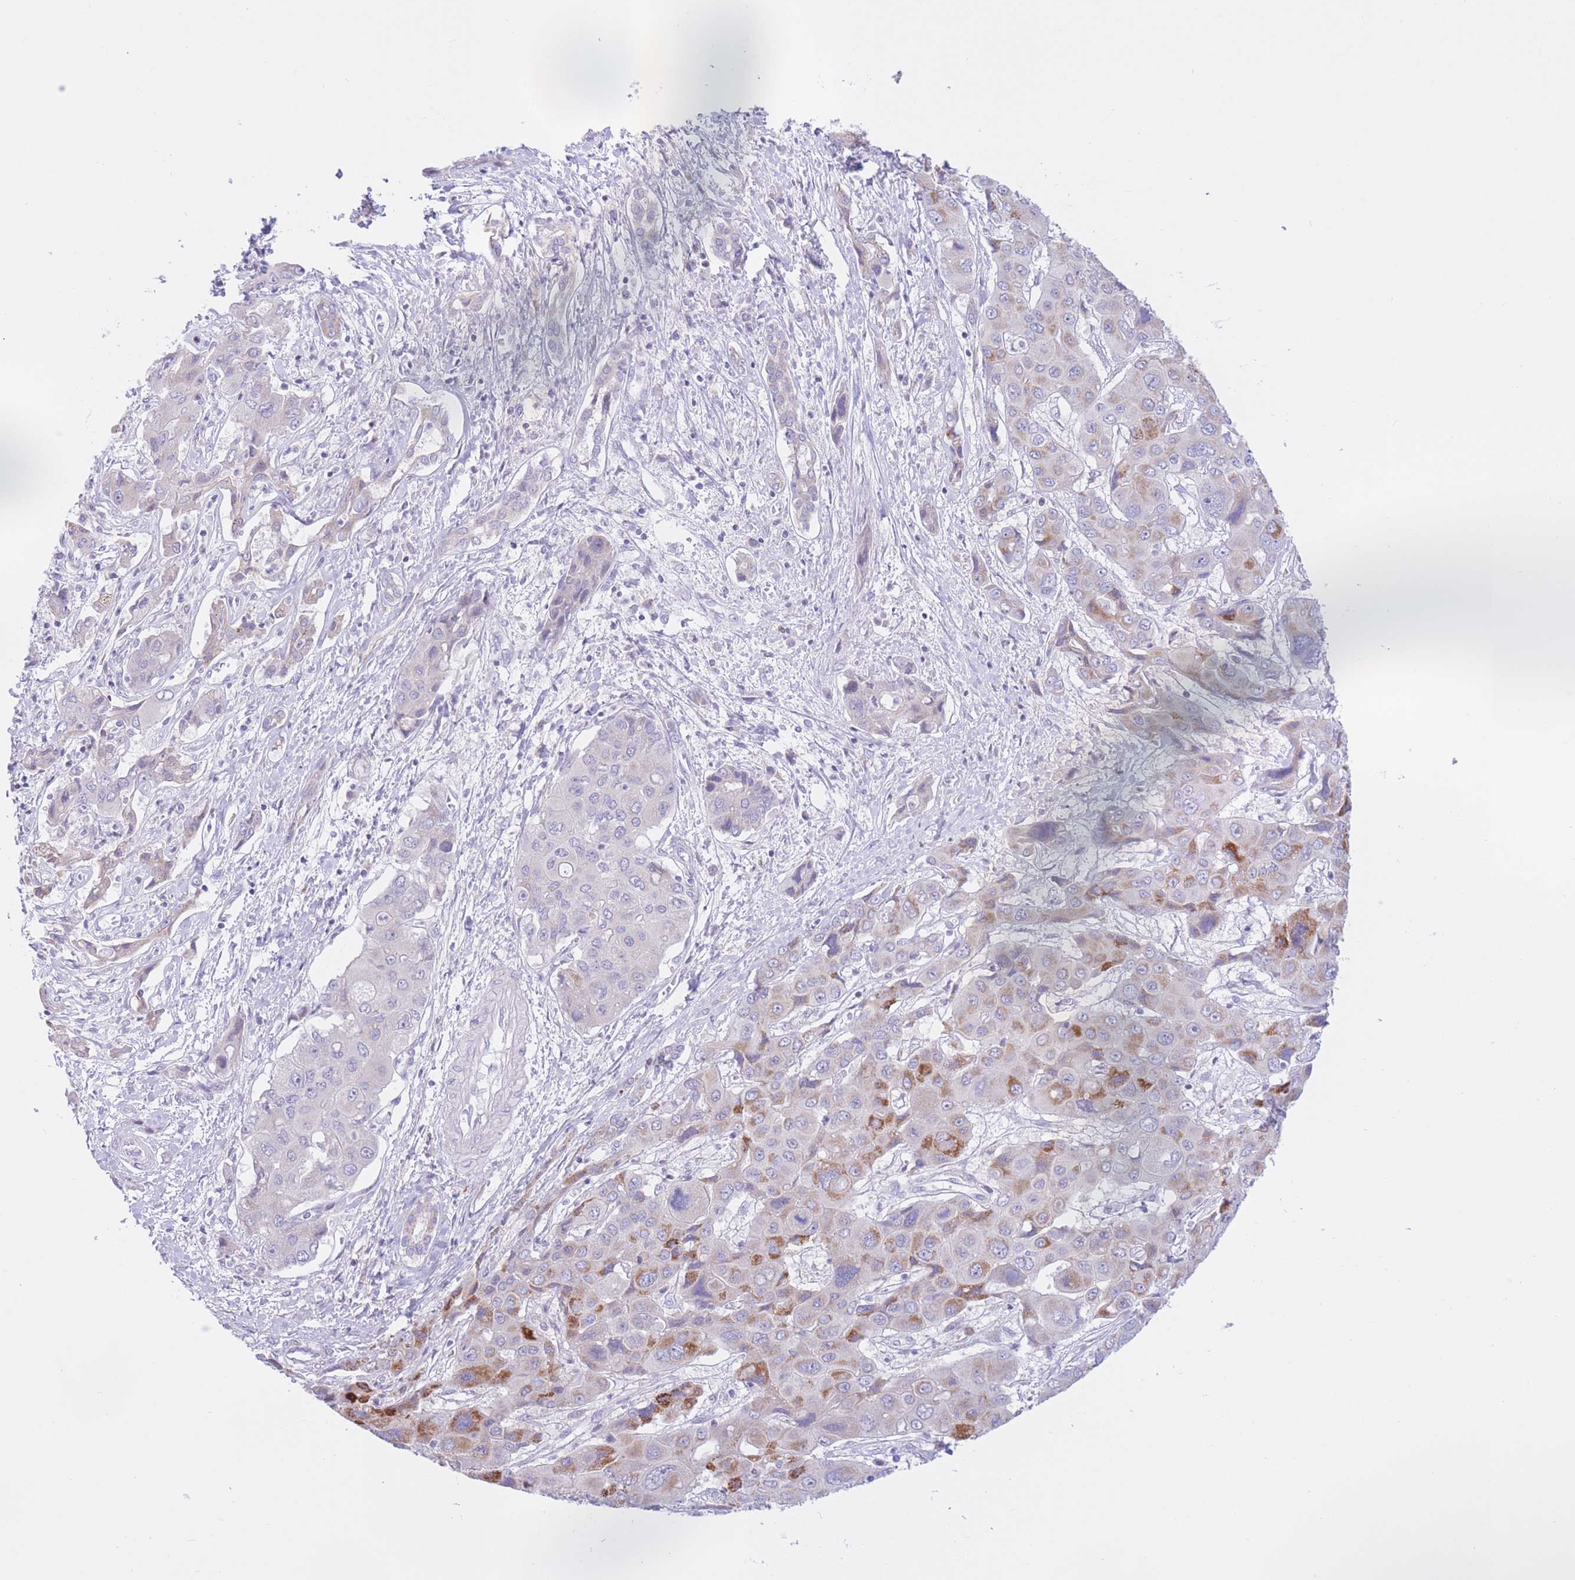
{"staining": {"intensity": "strong", "quantity": "<25%", "location": "cytoplasmic/membranous"}, "tissue": "liver cancer", "cell_type": "Tumor cells", "image_type": "cancer", "snomed": [{"axis": "morphology", "description": "Cholangiocarcinoma"}, {"axis": "topography", "description": "Liver"}], "caption": "Immunohistochemical staining of human liver cholangiocarcinoma demonstrates medium levels of strong cytoplasmic/membranous expression in about <25% of tumor cells. The staining is performed using DAB (3,3'-diaminobenzidine) brown chromogen to label protein expression. The nuclei are counter-stained blue using hematoxylin.", "gene": "RPL39L", "patient": {"sex": "male", "age": 67}}